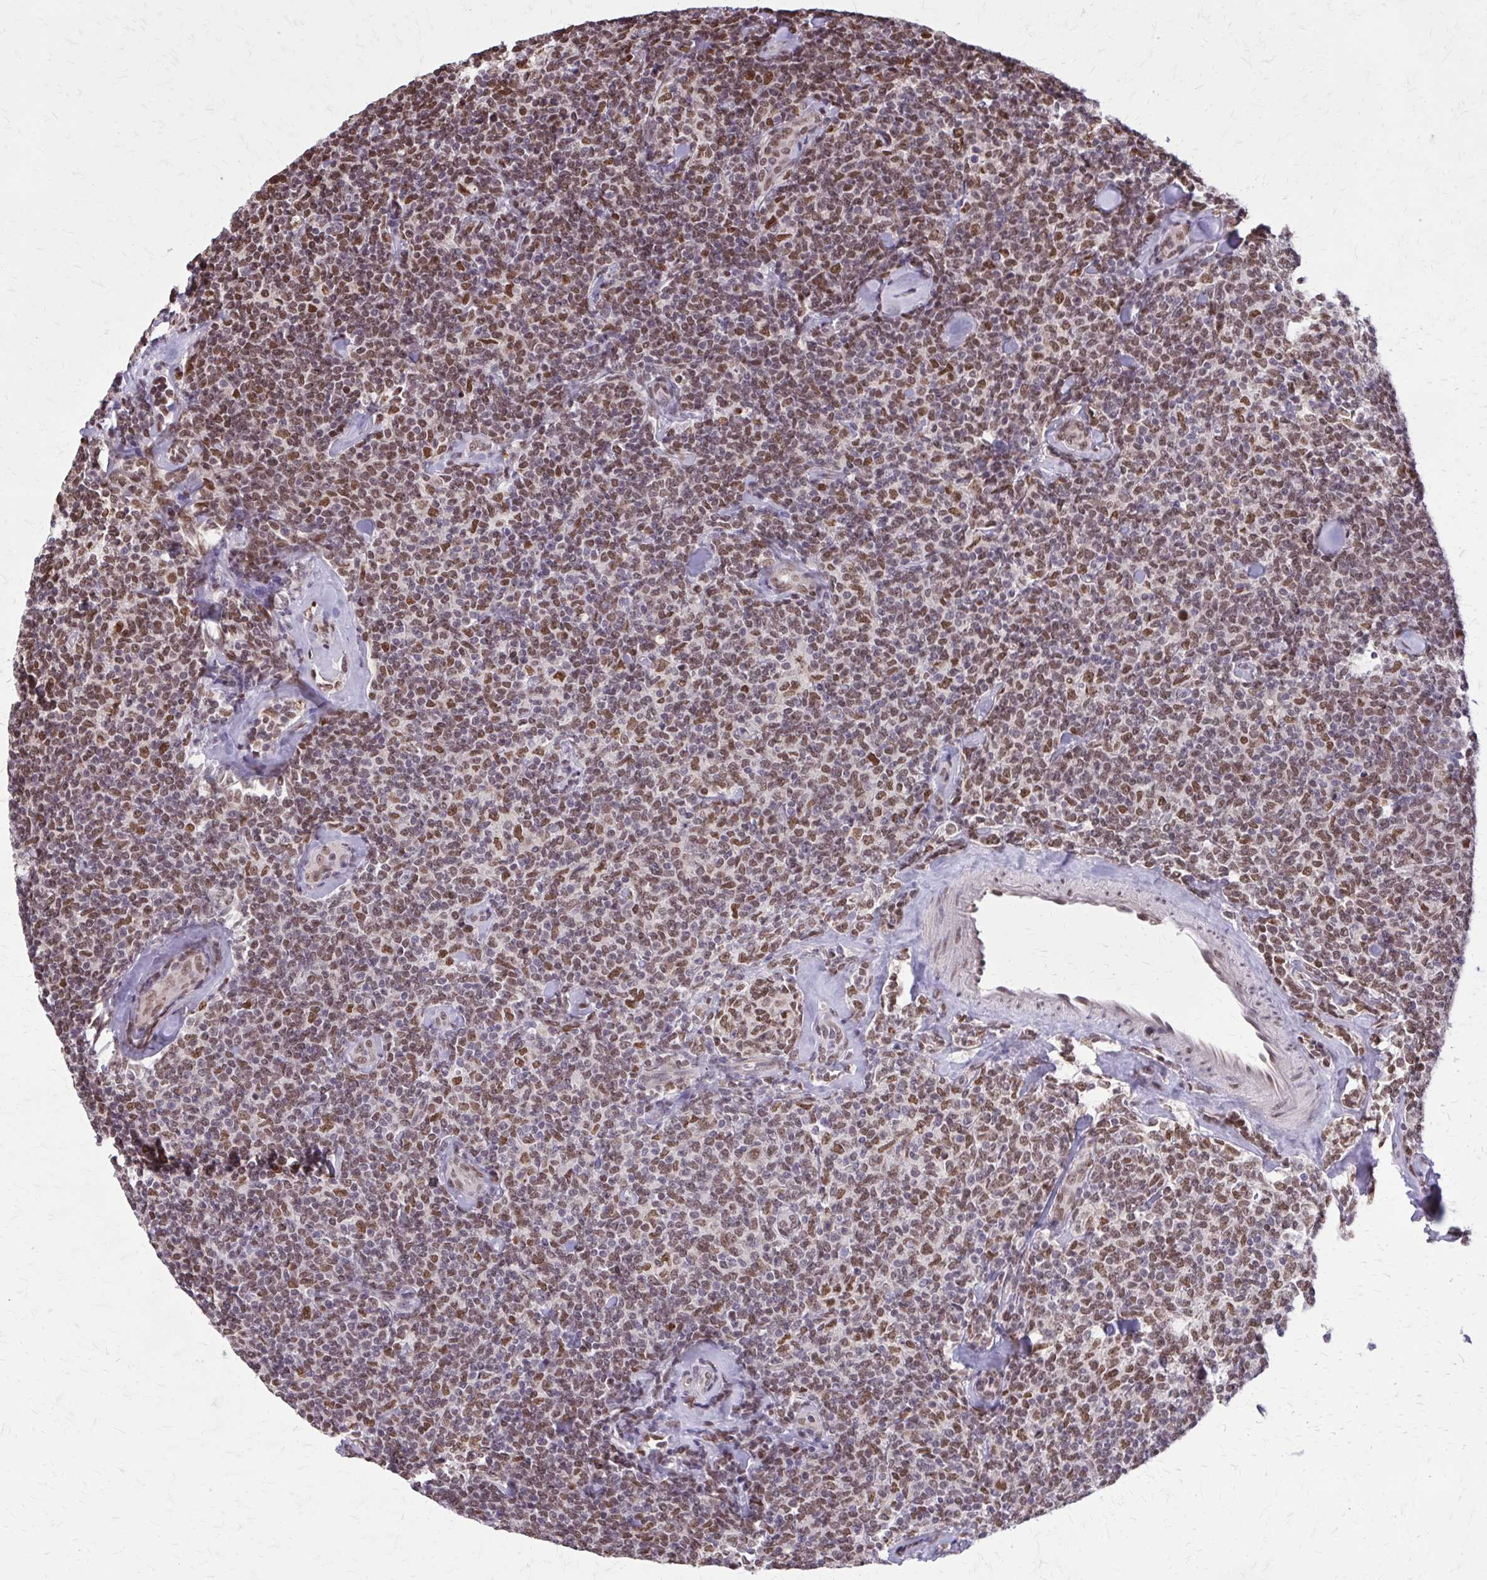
{"staining": {"intensity": "moderate", "quantity": ">75%", "location": "nuclear"}, "tissue": "lymphoma", "cell_type": "Tumor cells", "image_type": "cancer", "snomed": [{"axis": "morphology", "description": "Malignant lymphoma, non-Hodgkin's type, Low grade"}, {"axis": "topography", "description": "Lymph node"}], "caption": "An immunohistochemistry micrograph of tumor tissue is shown. Protein staining in brown shows moderate nuclear positivity in low-grade malignant lymphoma, non-Hodgkin's type within tumor cells. The staining was performed using DAB to visualize the protein expression in brown, while the nuclei were stained in blue with hematoxylin (Magnification: 20x).", "gene": "TTF1", "patient": {"sex": "female", "age": 56}}